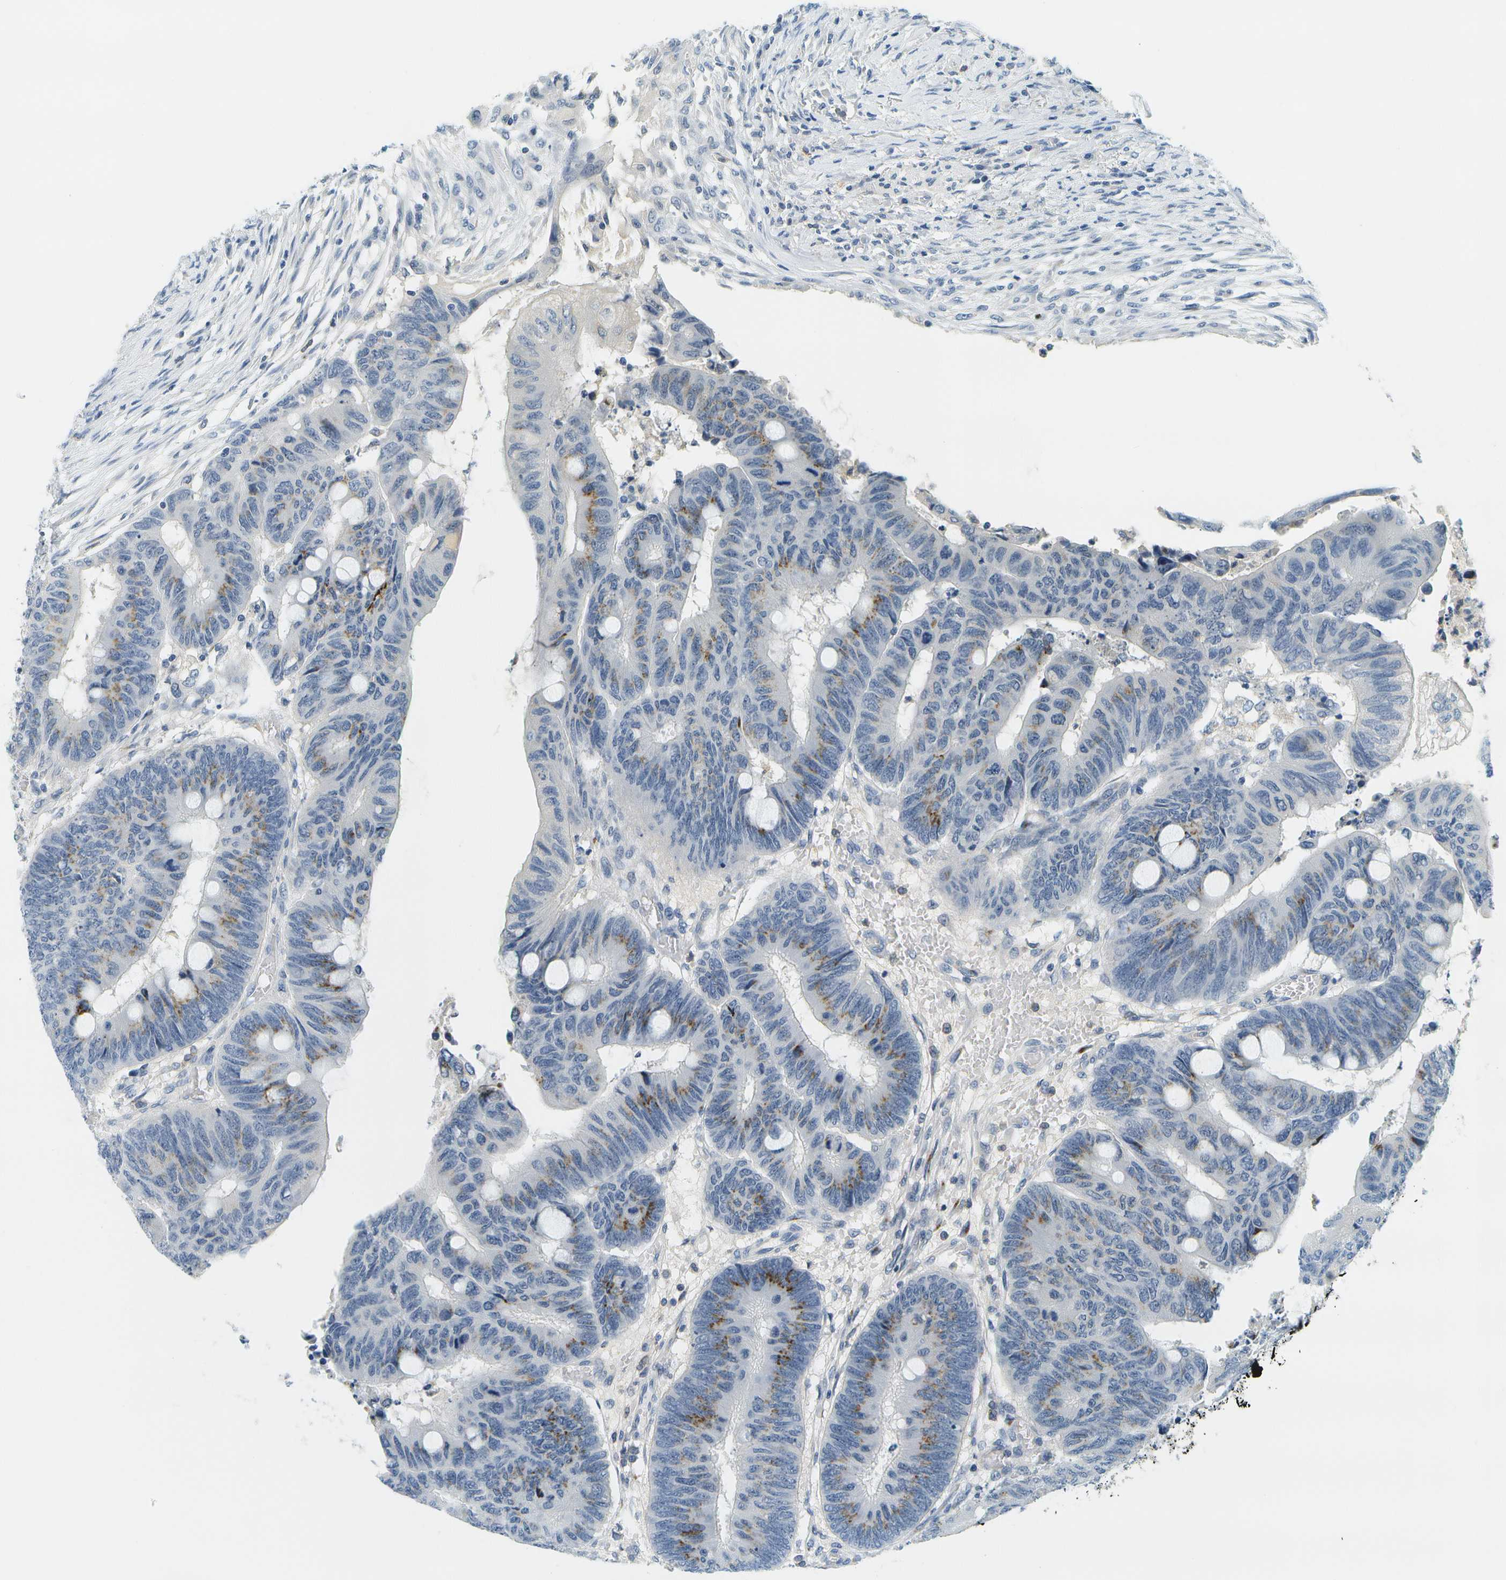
{"staining": {"intensity": "moderate", "quantity": "<25%", "location": "cytoplasmic/membranous"}, "tissue": "colorectal cancer", "cell_type": "Tumor cells", "image_type": "cancer", "snomed": [{"axis": "morphology", "description": "Normal tissue, NOS"}, {"axis": "morphology", "description": "Adenocarcinoma, NOS"}, {"axis": "topography", "description": "Rectum"}, {"axis": "topography", "description": "Peripheral nerve tissue"}], "caption": "A high-resolution micrograph shows immunohistochemistry staining of colorectal cancer, which displays moderate cytoplasmic/membranous expression in approximately <25% of tumor cells.", "gene": "RASGRP2", "patient": {"sex": "male", "age": 92}}